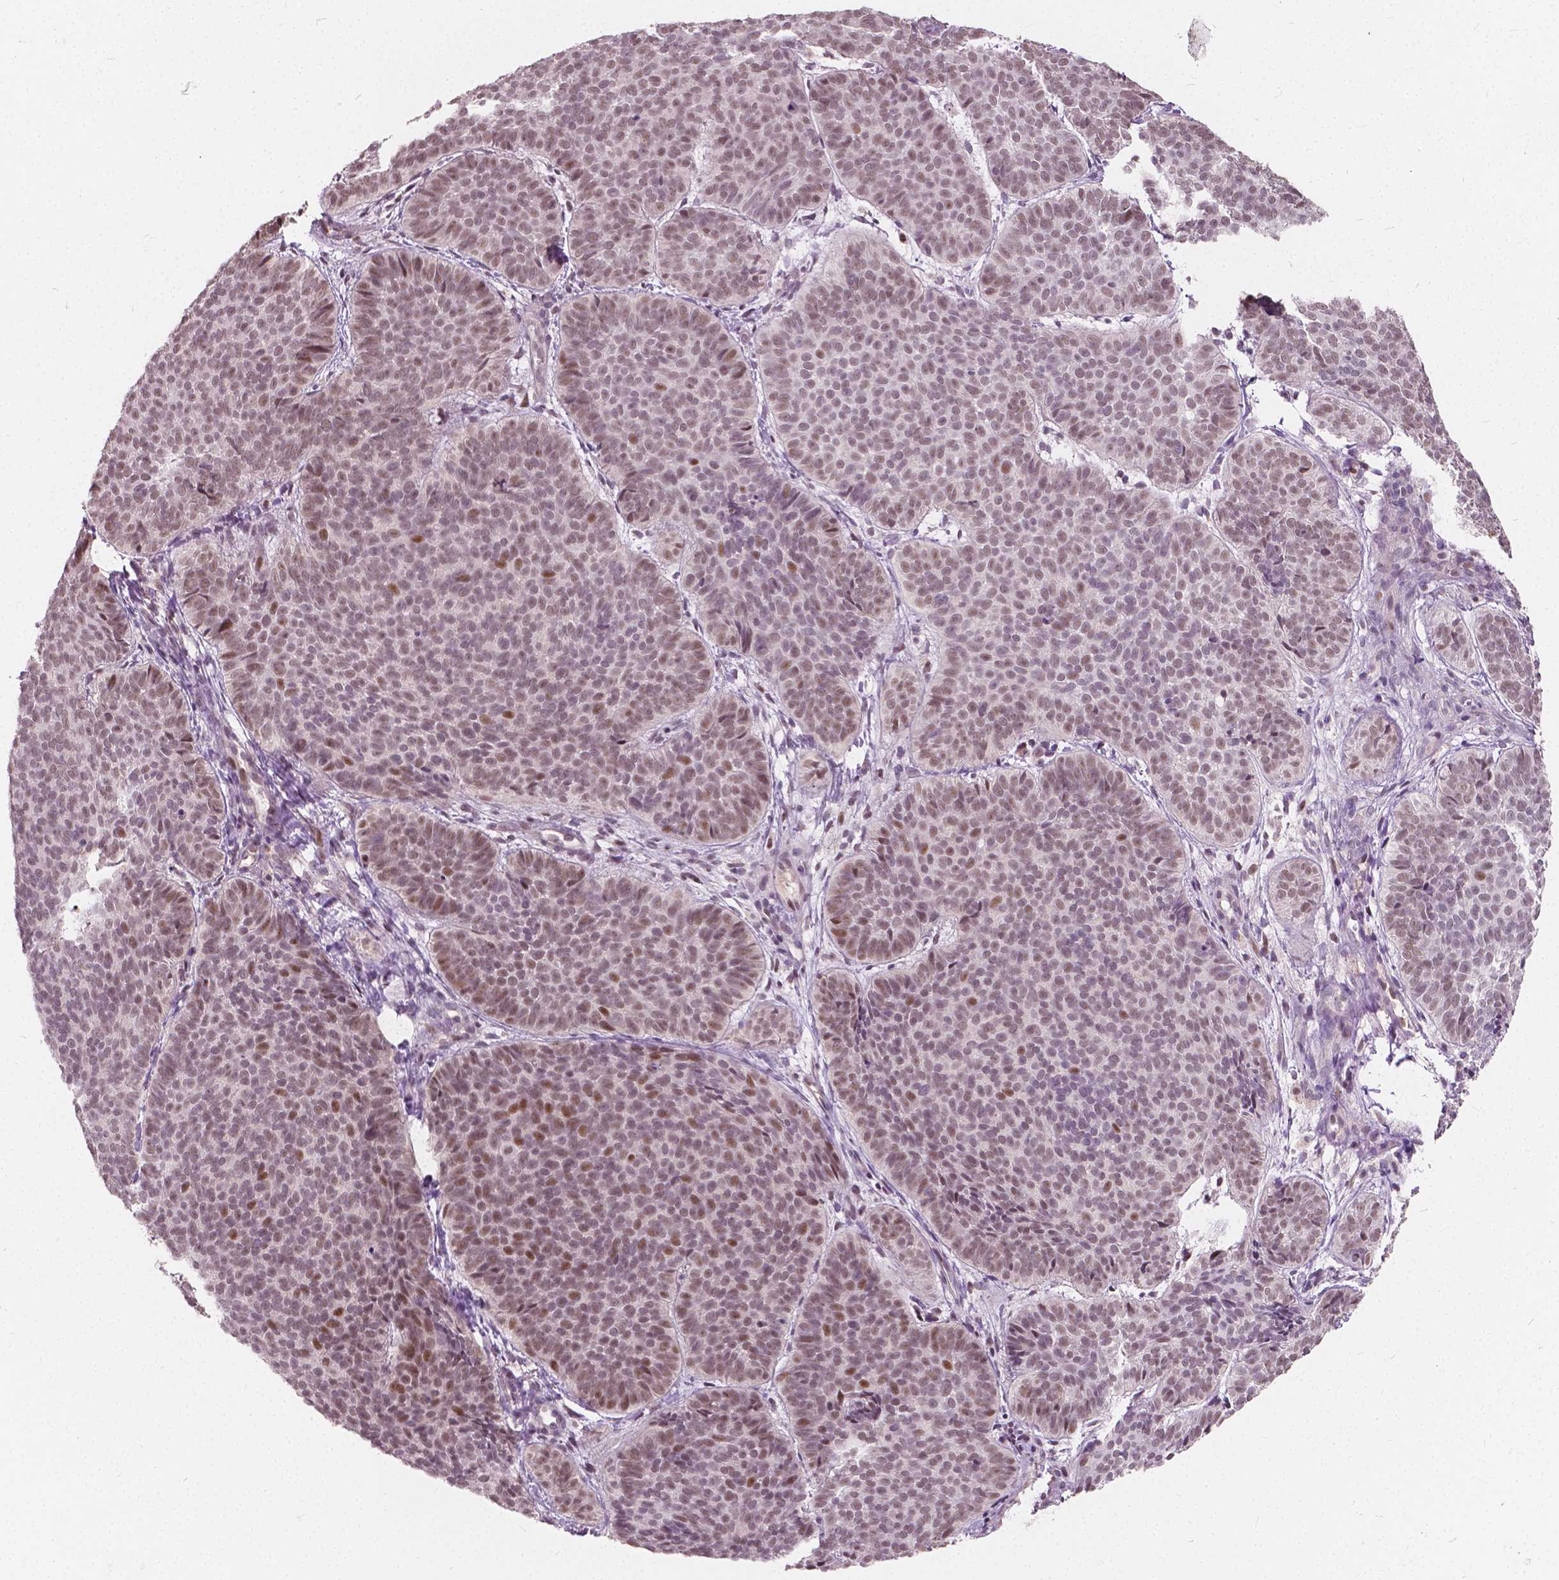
{"staining": {"intensity": "moderate", "quantity": ">75%", "location": "nuclear"}, "tissue": "skin cancer", "cell_type": "Tumor cells", "image_type": "cancer", "snomed": [{"axis": "morphology", "description": "Basal cell carcinoma"}, {"axis": "topography", "description": "Skin"}], "caption": "The micrograph reveals staining of skin cancer (basal cell carcinoma), revealing moderate nuclear protein positivity (brown color) within tumor cells.", "gene": "DLX6", "patient": {"sex": "male", "age": 57}}